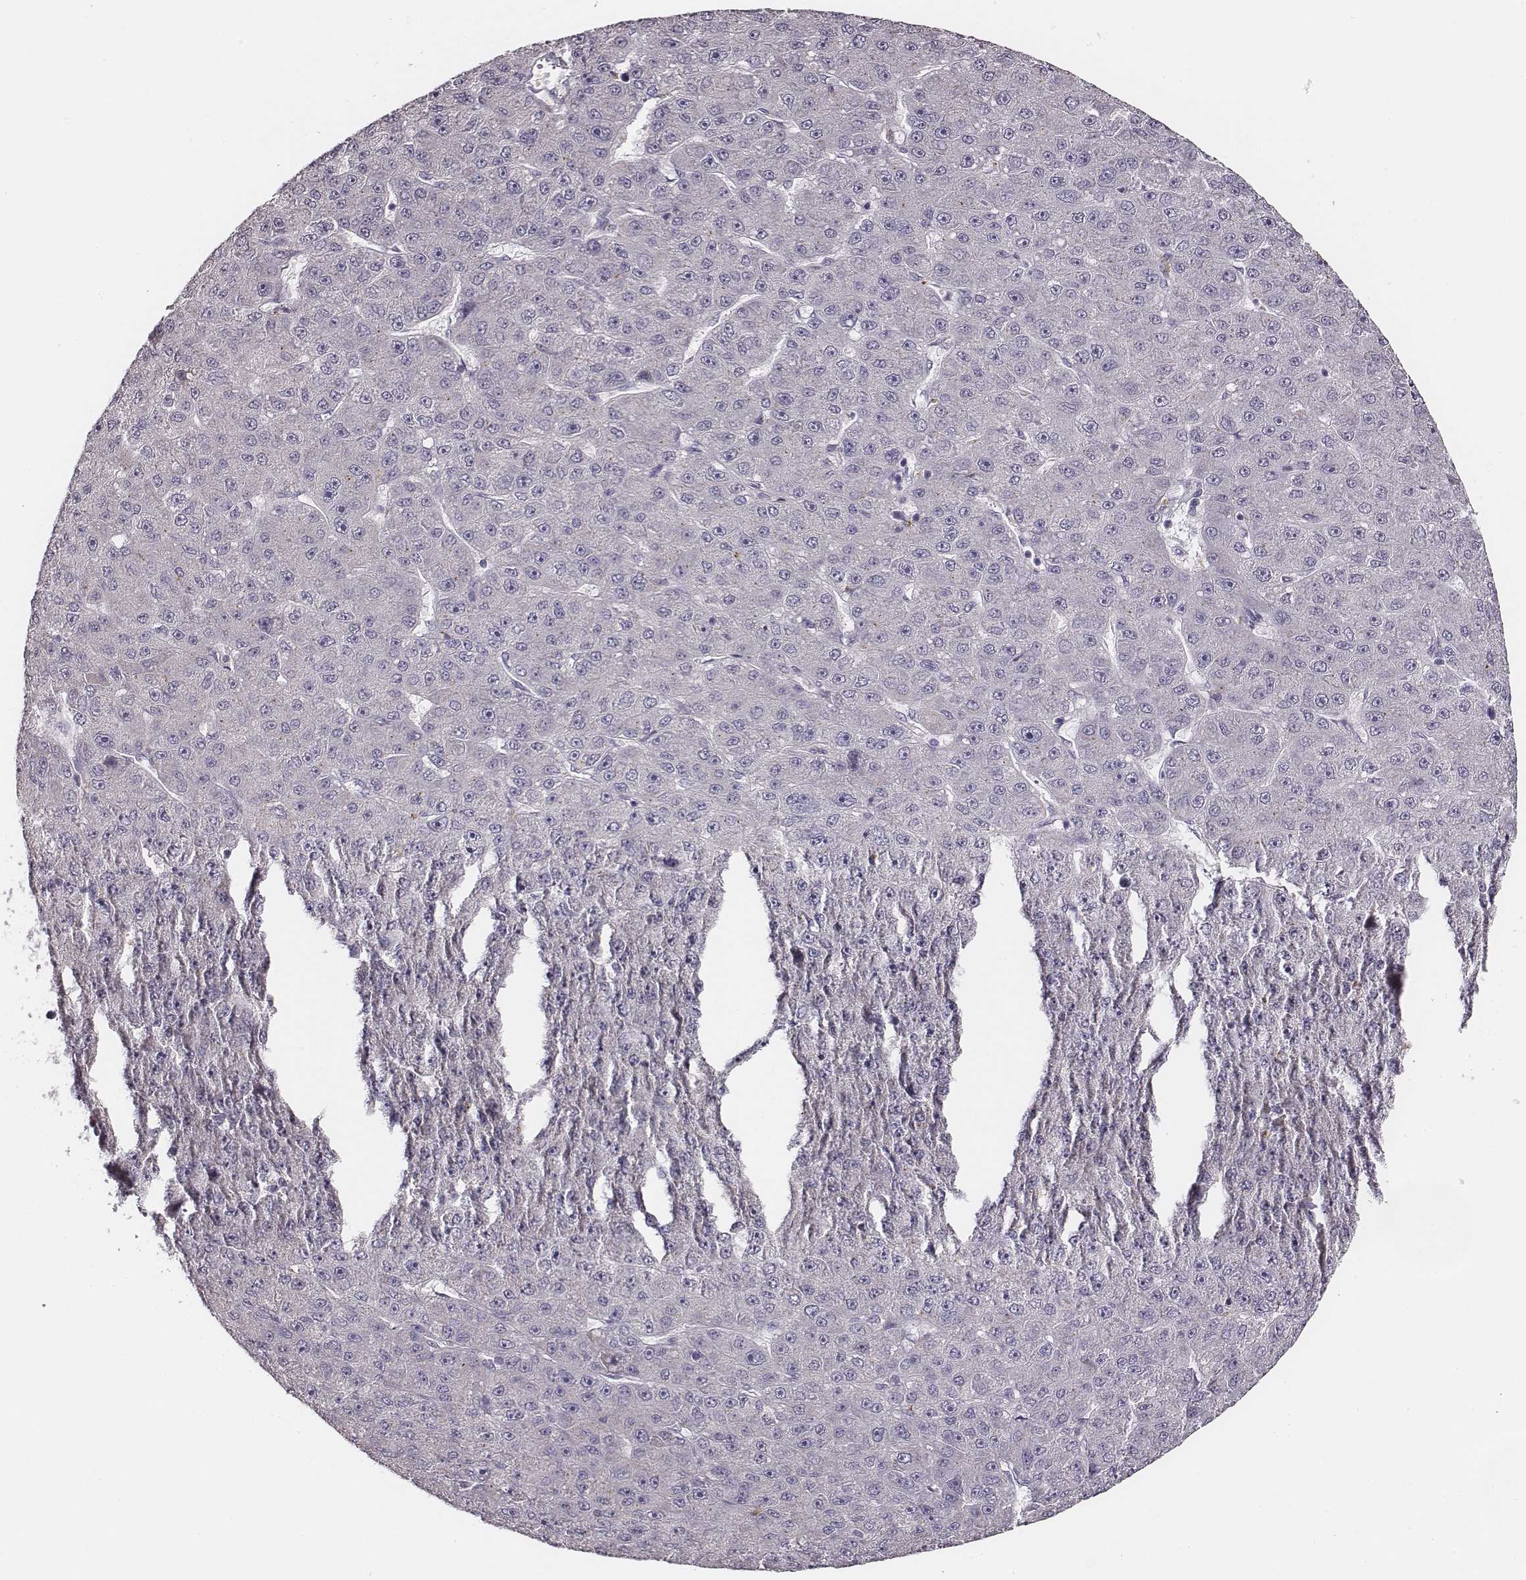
{"staining": {"intensity": "negative", "quantity": "none", "location": "none"}, "tissue": "liver cancer", "cell_type": "Tumor cells", "image_type": "cancer", "snomed": [{"axis": "morphology", "description": "Carcinoma, Hepatocellular, NOS"}, {"axis": "topography", "description": "Liver"}], "caption": "Liver hepatocellular carcinoma stained for a protein using immunohistochemistry reveals no positivity tumor cells.", "gene": "UBL4B", "patient": {"sex": "male", "age": 67}}